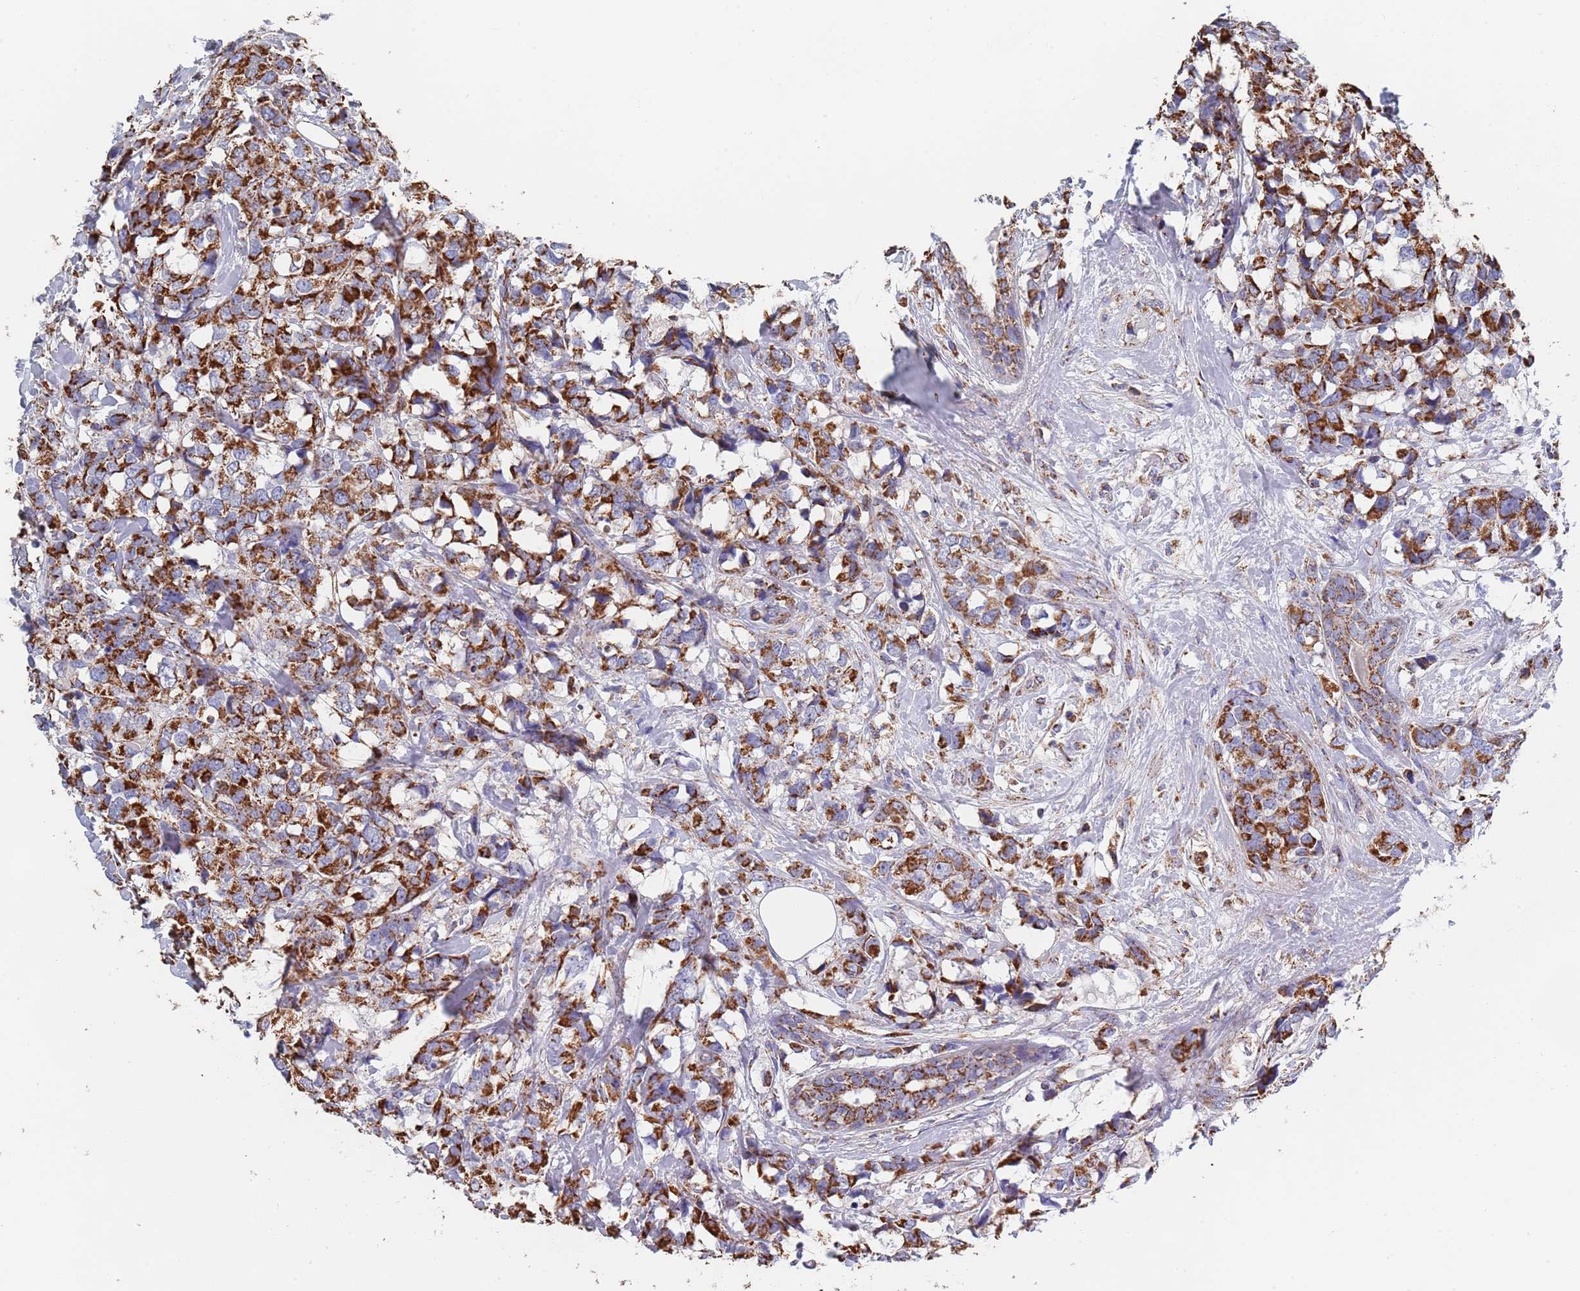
{"staining": {"intensity": "strong", "quantity": ">75%", "location": "cytoplasmic/membranous"}, "tissue": "breast cancer", "cell_type": "Tumor cells", "image_type": "cancer", "snomed": [{"axis": "morphology", "description": "Lobular carcinoma"}, {"axis": "topography", "description": "Breast"}], "caption": "A photomicrograph showing strong cytoplasmic/membranous staining in approximately >75% of tumor cells in breast cancer, as visualized by brown immunohistochemical staining.", "gene": "PGP", "patient": {"sex": "female", "age": 59}}